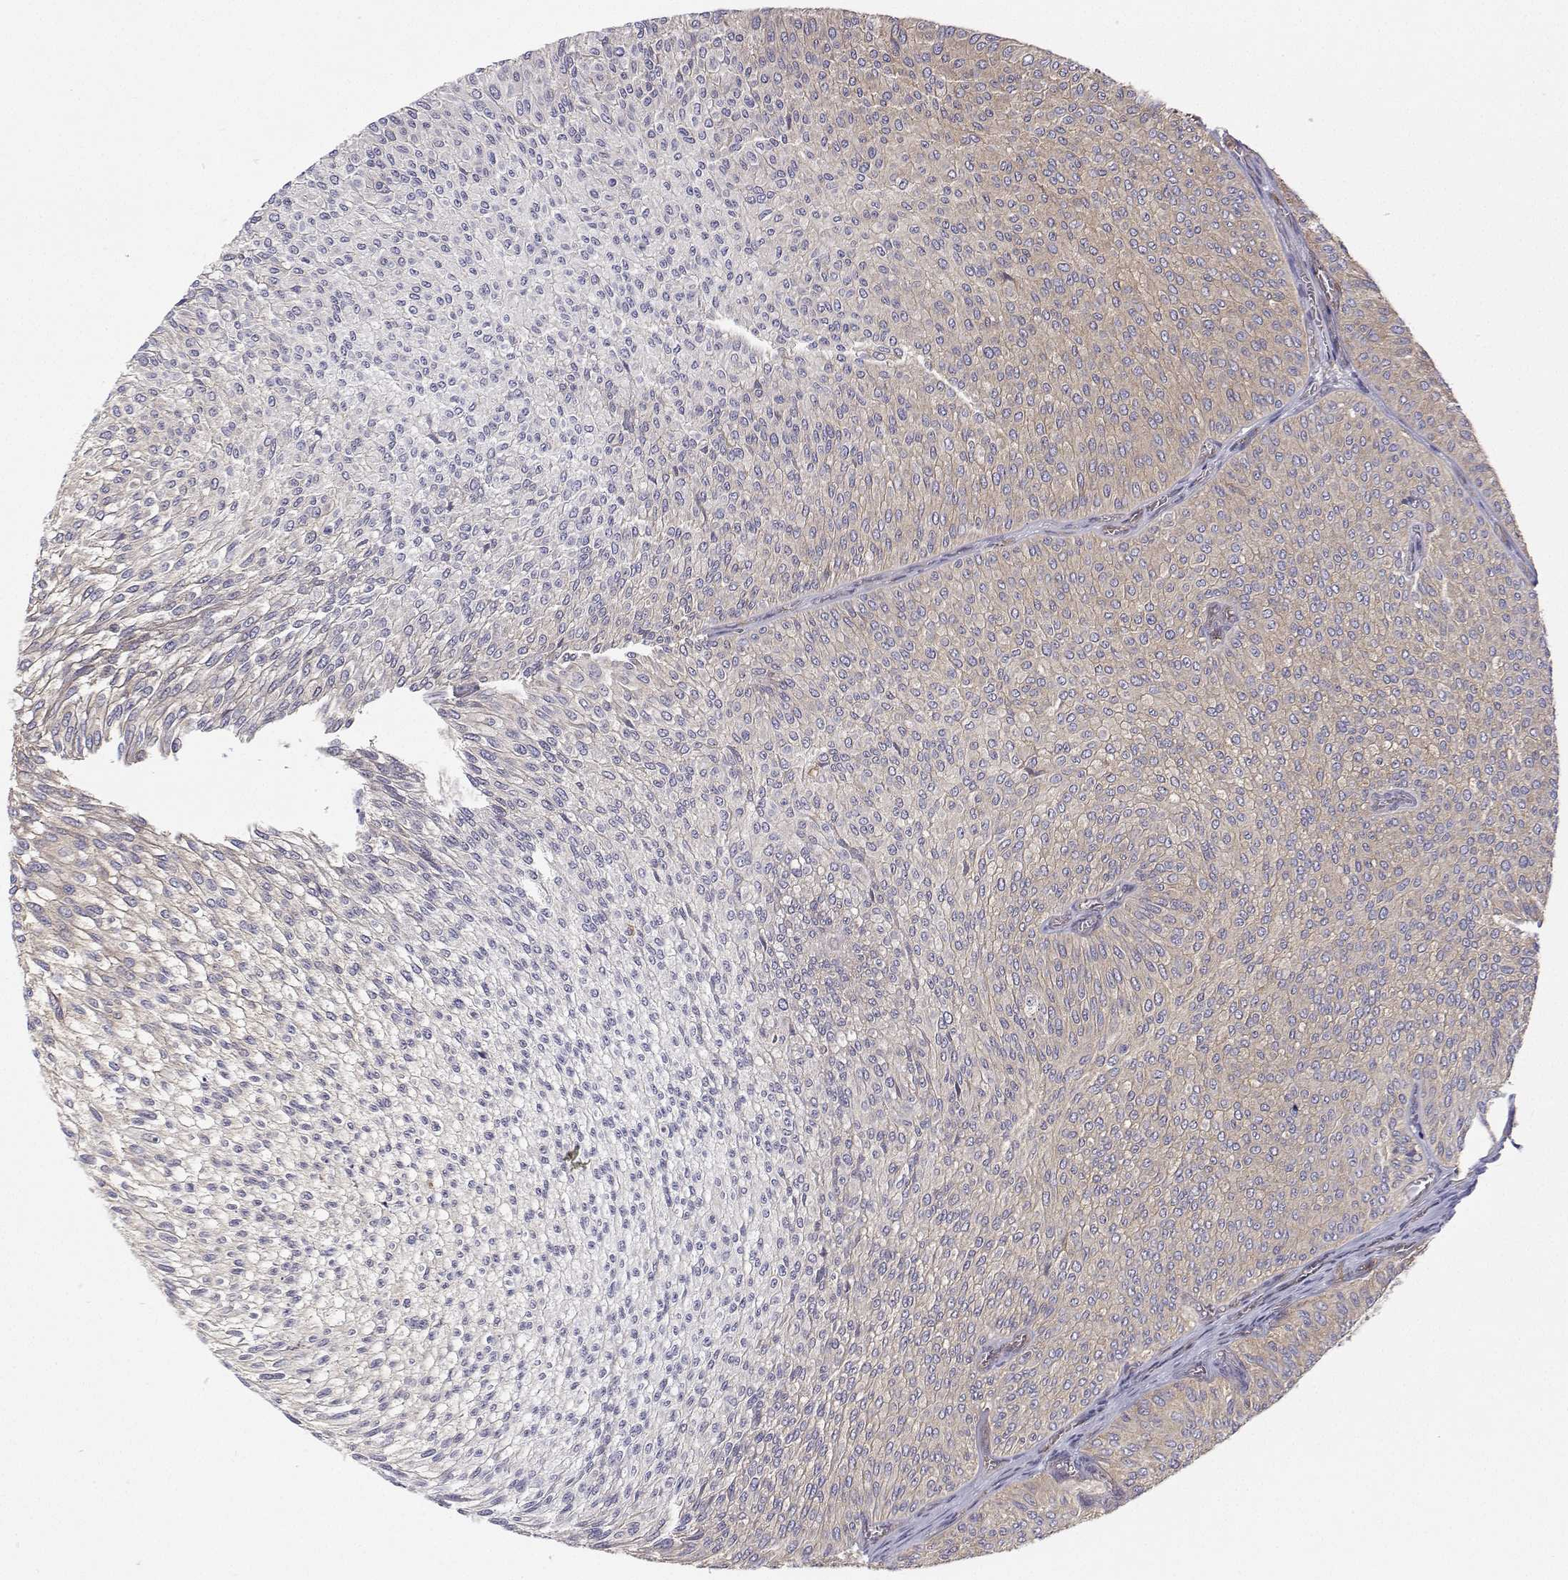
{"staining": {"intensity": "weak", "quantity": "25%-75%", "location": "cytoplasmic/membranous"}, "tissue": "urothelial cancer", "cell_type": "Tumor cells", "image_type": "cancer", "snomed": [{"axis": "morphology", "description": "Urothelial carcinoma, Low grade"}, {"axis": "topography", "description": "Urinary bladder"}], "caption": "Immunohistochemical staining of human urothelial cancer displays low levels of weak cytoplasmic/membranous expression in about 25%-75% of tumor cells.", "gene": "MYH9", "patient": {"sex": "male", "age": 91}}